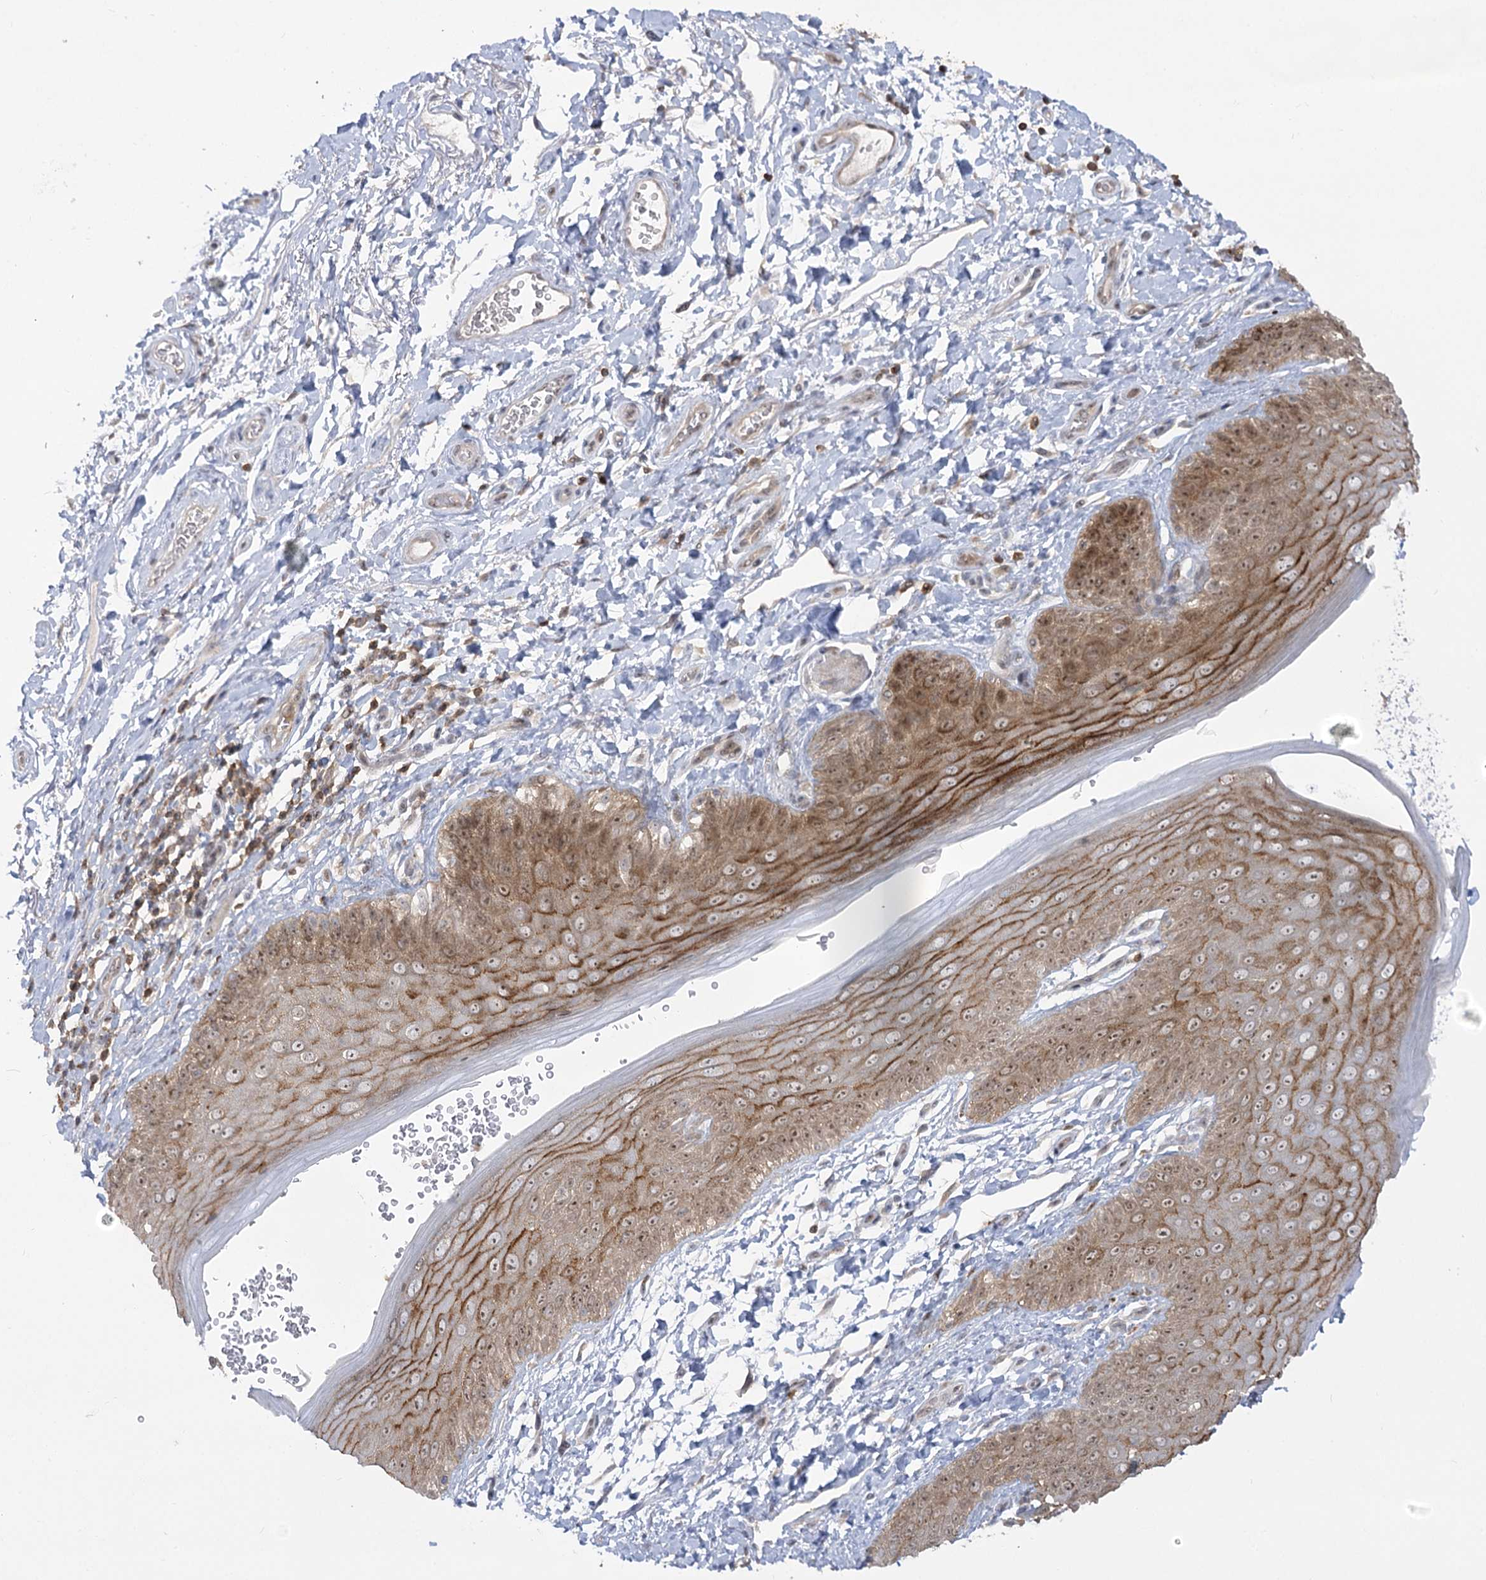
{"staining": {"intensity": "moderate", "quantity": ">75%", "location": "cytoplasmic/membranous,nuclear"}, "tissue": "skin", "cell_type": "Epidermal cells", "image_type": "normal", "snomed": [{"axis": "morphology", "description": "Normal tissue, NOS"}, {"axis": "topography", "description": "Anal"}], "caption": "Unremarkable skin displays moderate cytoplasmic/membranous,nuclear expression in approximately >75% of epidermal cells The staining is performed using DAB (3,3'-diaminobenzidine) brown chromogen to label protein expression. The nuclei are counter-stained blue using hematoxylin..", "gene": "SYTL1", "patient": {"sex": "male", "age": 44}}